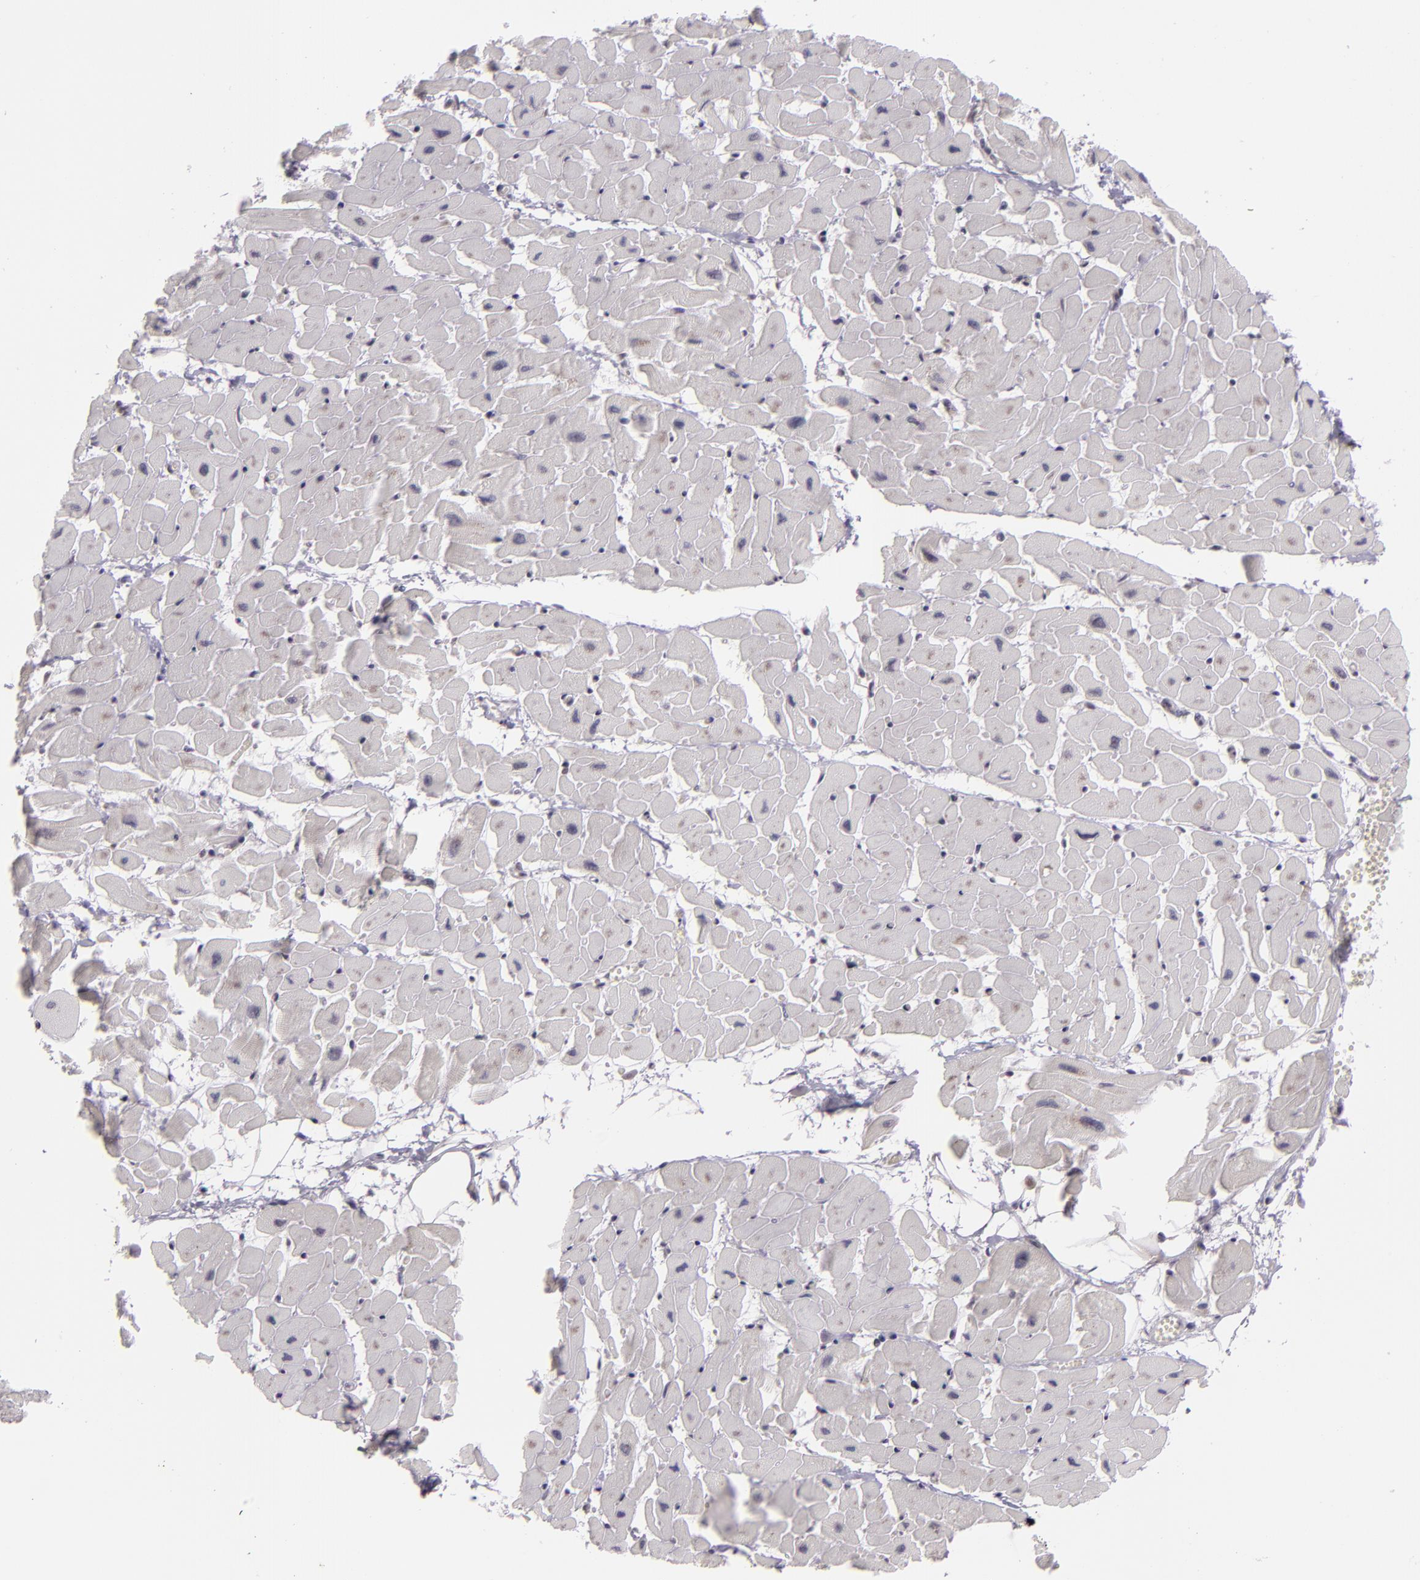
{"staining": {"intensity": "negative", "quantity": "none", "location": "none"}, "tissue": "heart muscle", "cell_type": "Cardiomyocytes", "image_type": "normal", "snomed": [{"axis": "morphology", "description": "Normal tissue, NOS"}, {"axis": "topography", "description": "Heart"}], "caption": "Histopathology image shows no protein expression in cardiomyocytes of benign heart muscle. The staining was performed using DAB to visualize the protein expression in brown, while the nuclei were stained in blue with hematoxylin (Magnification: 20x).", "gene": "ZFX", "patient": {"sex": "female", "age": 19}}